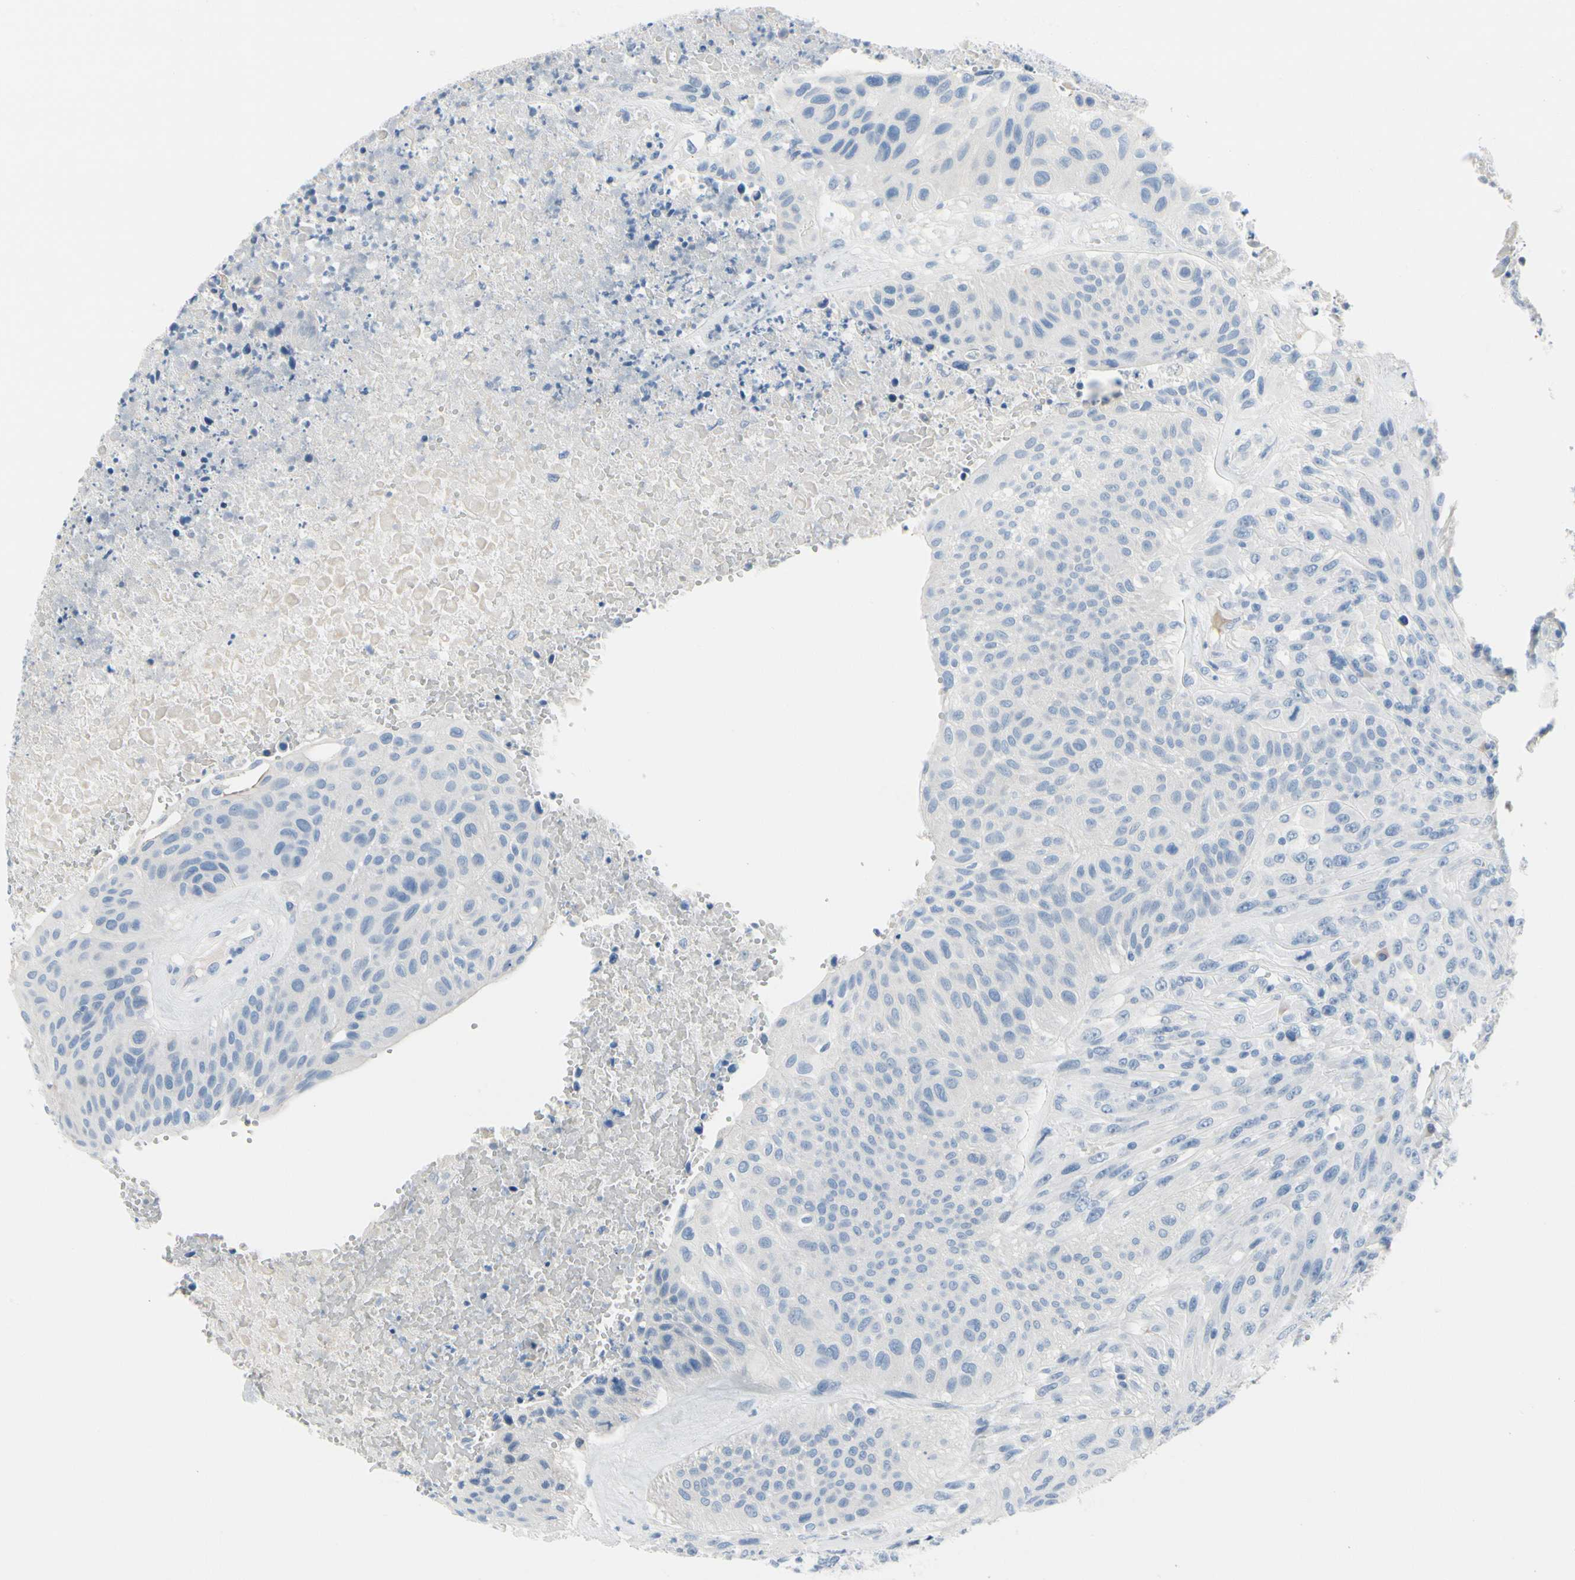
{"staining": {"intensity": "negative", "quantity": "none", "location": "none"}, "tissue": "urothelial cancer", "cell_type": "Tumor cells", "image_type": "cancer", "snomed": [{"axis": "morphology", "description": "Urothelial carcinoma, High grade"}, {"axis": "topography", "description": "Urinary bladder"}], "caption": "Urothelial carcinoma (high-grade) stained for a protein using IHC displays no positivity tumor cells.", "gene": "MUC5B", "patient": {"sex": "male", "age": 66}}